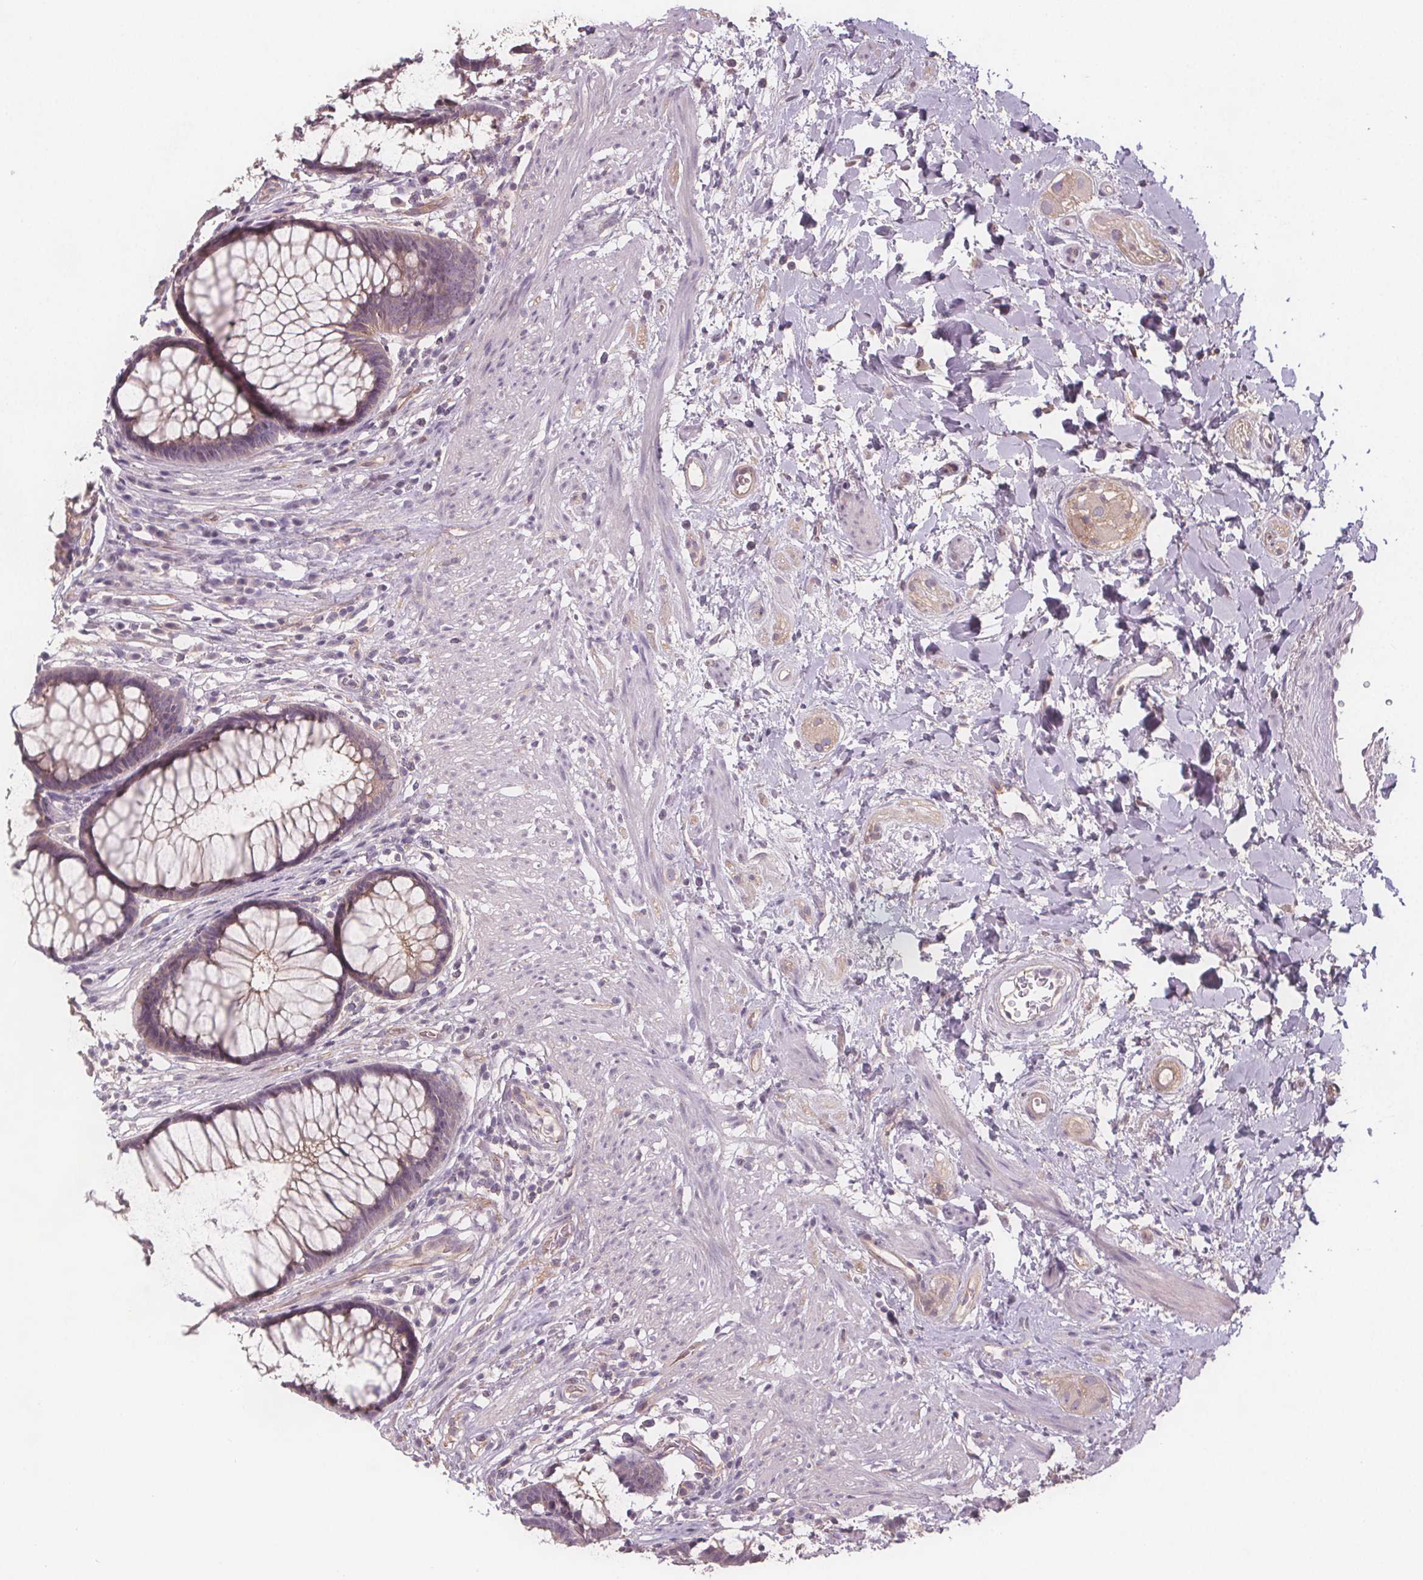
{"staining": {"intensity": "weak", "quantity": "25%-75%", "location": "cytoplasmic/membranous"}, "tissue": "rectum", "cell_type": "Glandular cells", "image_type": "normal", "snomed": [{"axis": "morphology", "description": "Normal tissue, NOS"}, {"axis": "topography", "description": "Smooth muscle"}, {"axis": "topography", "description": "Rectum"}], "caption": "A low amount of weak cytoplasmic/membranous positivity is identified in approximately 25%-75% of glandular cells in benign rectum.", "gene": "VNN1", "patient": {"sex": "male", "age": 53}}